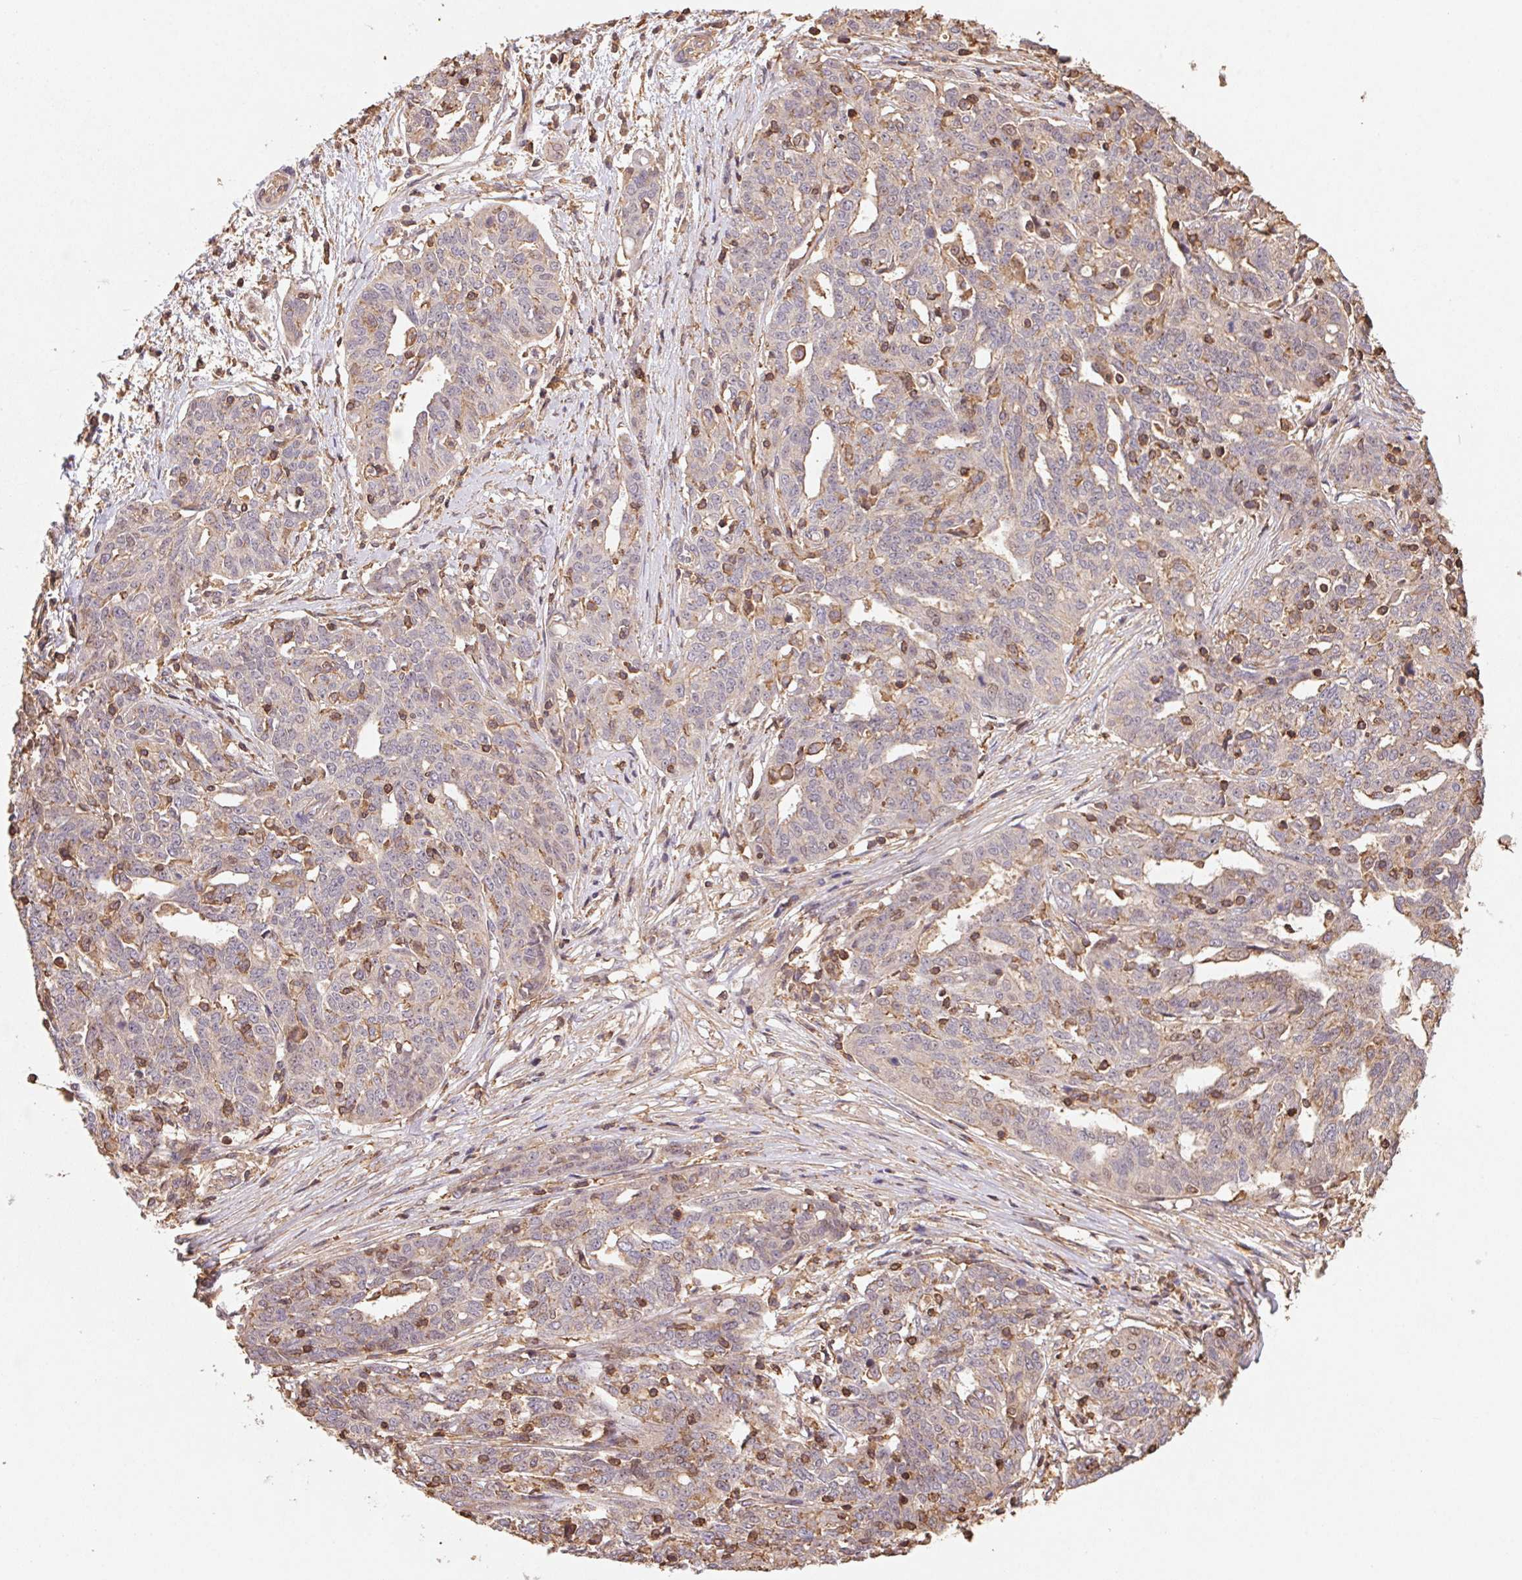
{"staining": {"intensity": "negative", "quantity": "none", "location": "none"}, "tissue": "ovarian cancer", "cell_type": "Tumor cells", "image_type": "cancer", "snomed": [{"axis": "morphology", "description": "Cystadenocarcinoma, serous, NOS"}, {"axis": "topography", "description": "Ovary"}], "caption": "Ovarian cancer was stained to show a protein in brown. There is no significant positivity in tumor cells.", "gene": "ATG10", "patient": {"sex": "female", "age": 67}}